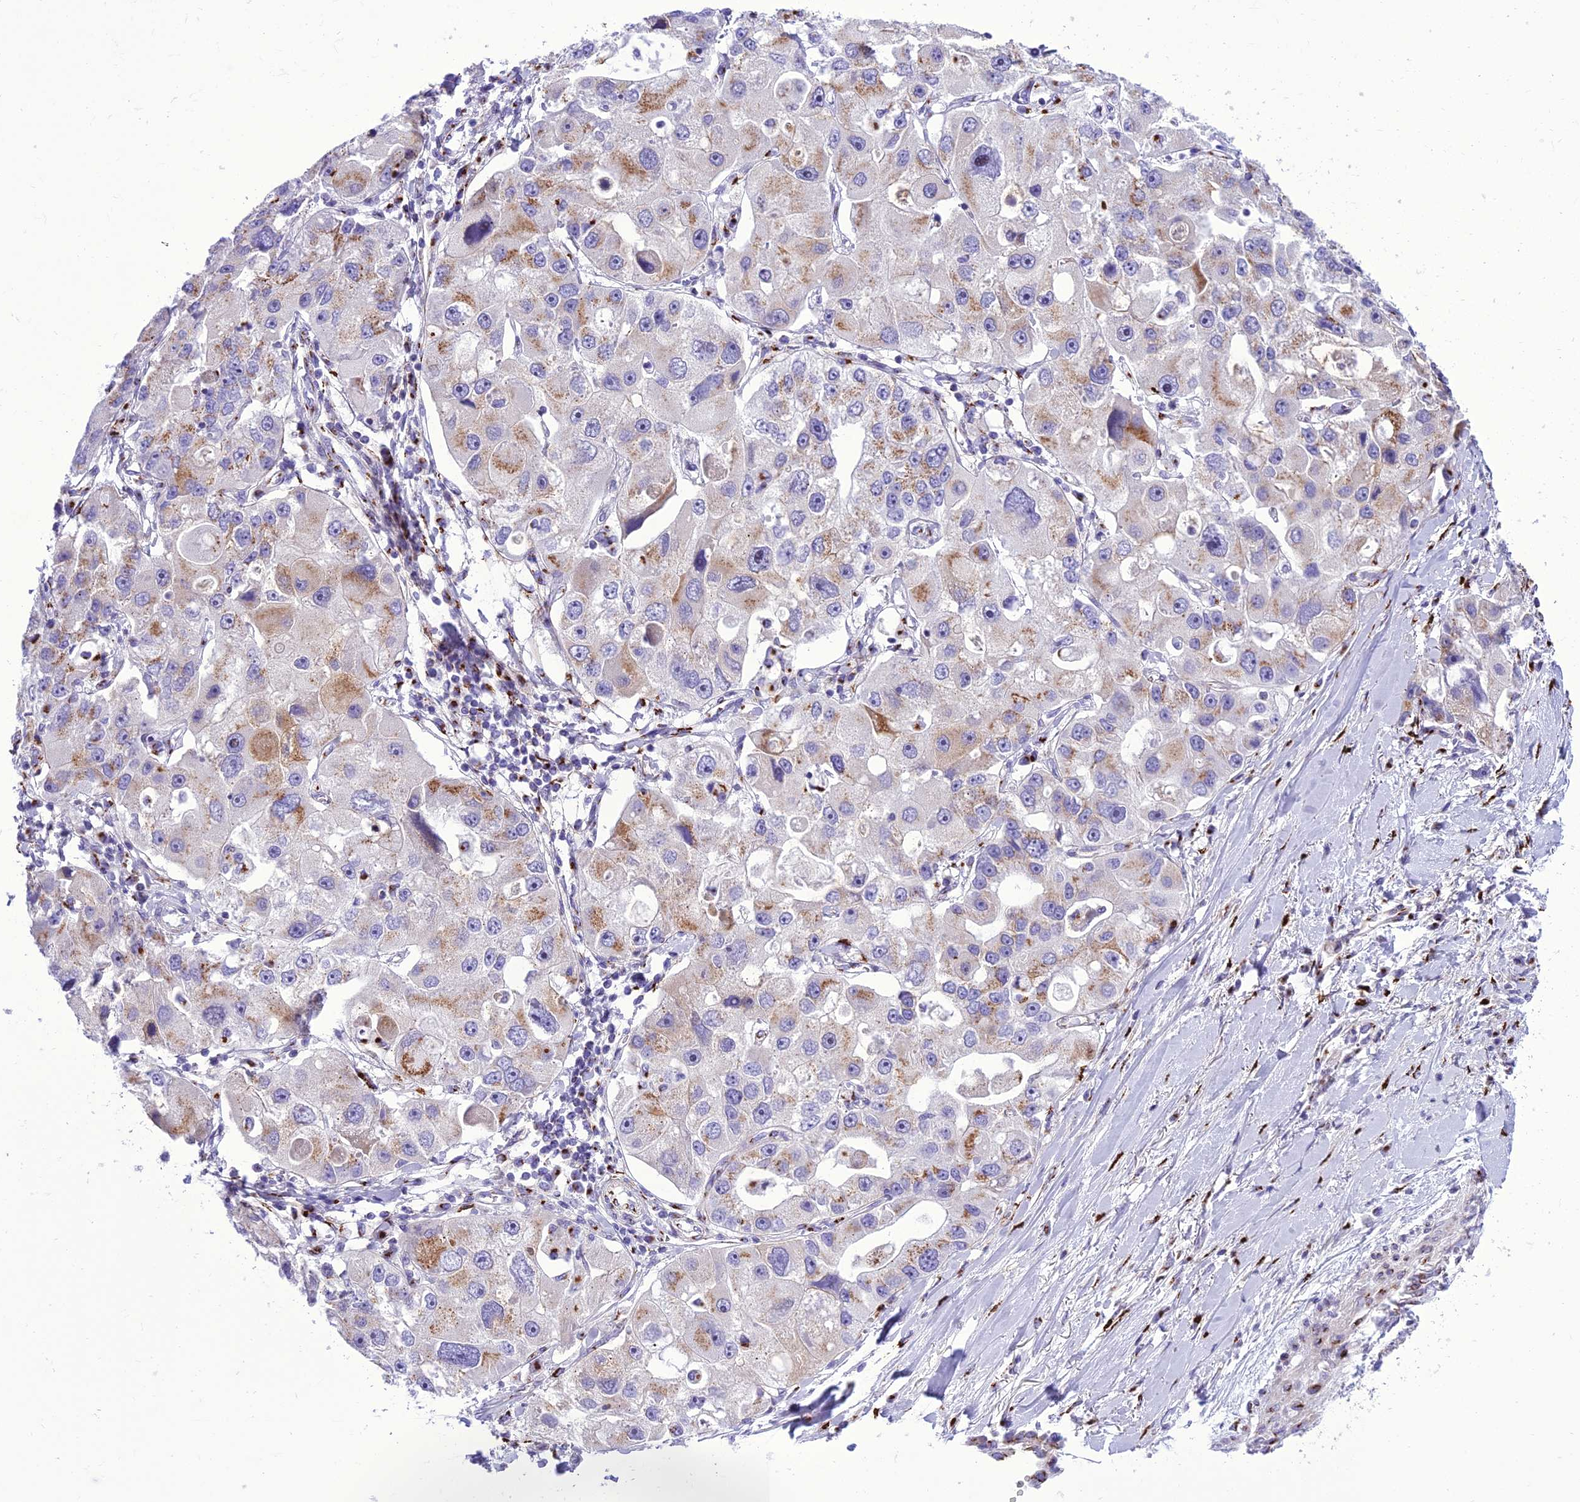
{"staining": {"intensity": "moderate", "quantity": "25%-75%", "location": "cytoplasmic/membranous"}, "tissue": "lung cancer", "cell_type": "Tumor cells", "image_type": "cancer", "snomed": [{"axis": "morphology", "description": "Adenocarcinoma, NOS"}, {"axis": "topography", "description": "Lung"}], "caption": "A high-resolution photomicrograph shows IHC staining of adenocarcinoma (lung), which demonstrates moderate cytoplasmic/membranous staining in approximately 25%-75% of tumor cells. (DAB (3,3'-diaminobenzidine) IHC, brown staining for protein, blue staining for nuclei).", "gene": "GOLM2", "patient": {"sex": "female", "age": 54}}